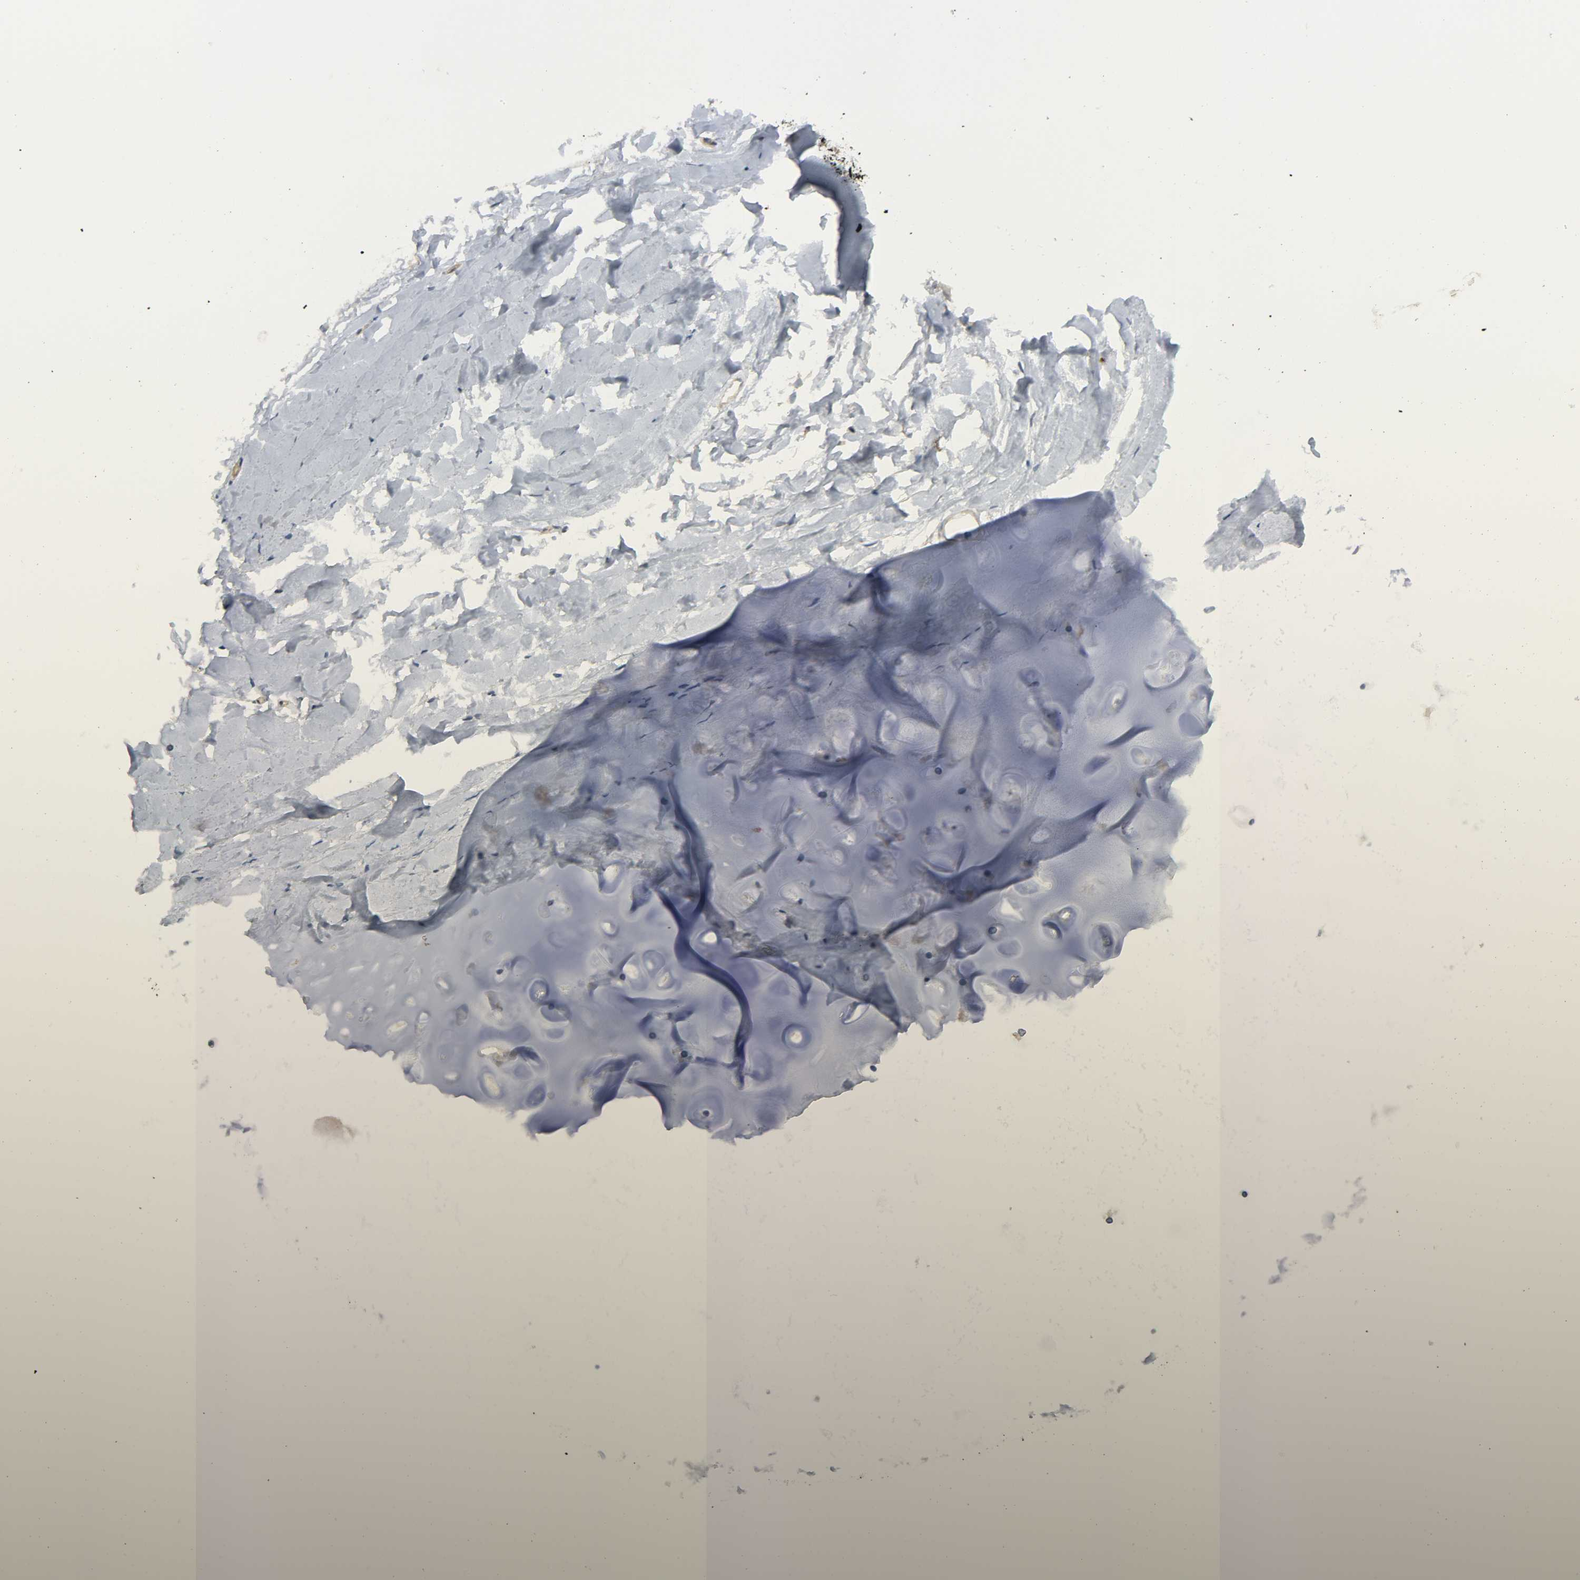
{"staining": {"intensity": "negative", "quantity": "none", "location": "none"}, "tissue": "adipose tissue", "cell_type": "Adipocytes", "image_type": "normal", "snomed": [{"axis": "morphology", "description": "Normal tissue, NOS"}, {"axis": "topography", "description": "Cartilage tissue"}, {"axis": "topography", "description": "Bronchus"}], "caption": "Immunohistochemistry photomicrograph of unremarkable human adipose tissue stained for a protein (brown), which reveals no expression in adipocytes. (DAB (3,3'-diaminobenzidine) immunohistochemistry, high magnification).", "gene": "LIMCH1", "patient": {"sex": "female", "age": 73}}